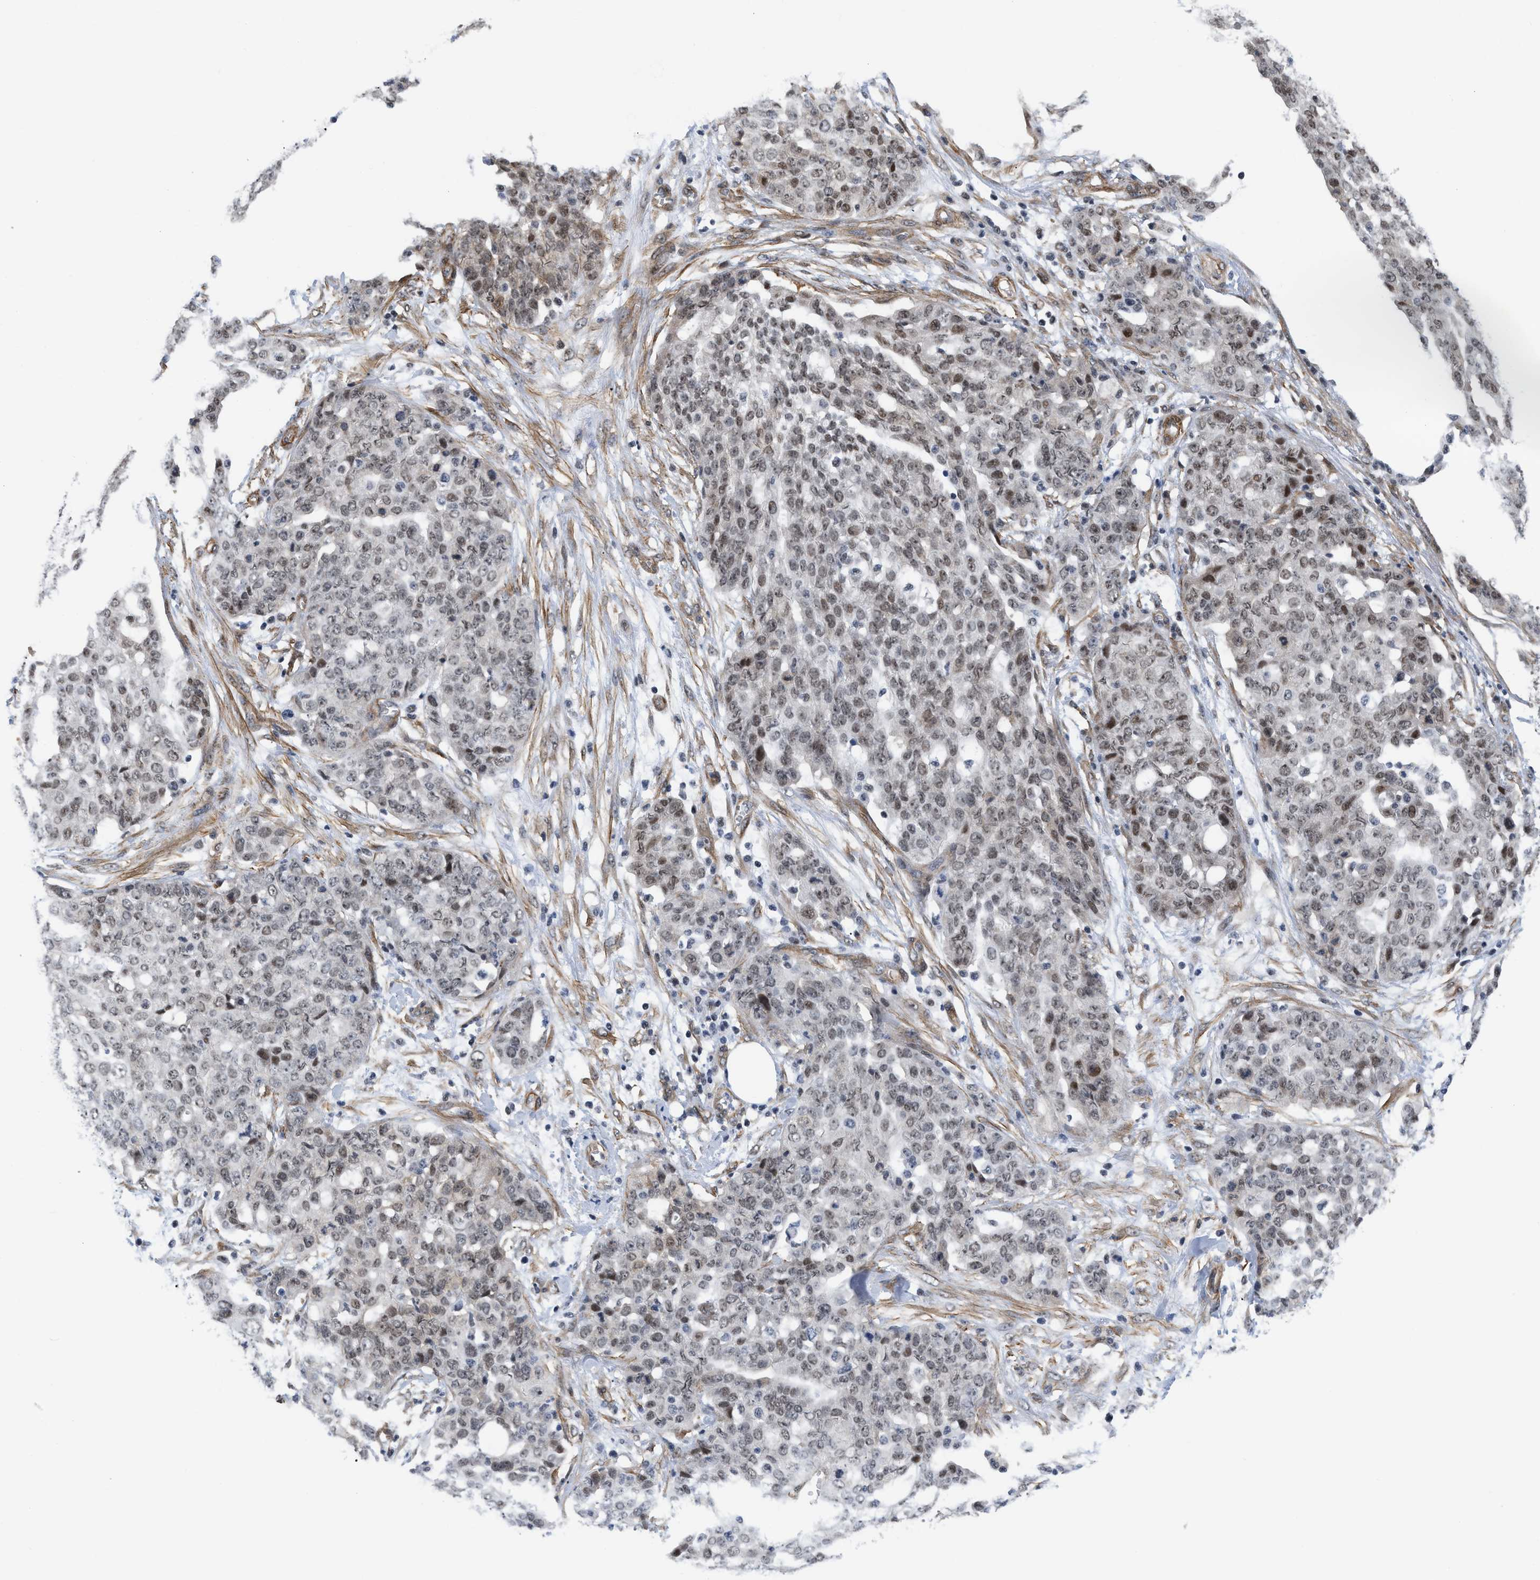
{"staining": {"intensity": "weak", "quantity": ">75%", "location": "nuclear"}, "tissue": "ovarian cancer", "cell_type": "Tumor cells", "image_type": "cancer", "snomed": [{"axis": "morphology", "description": "Cystadenocarcinoma, serous, NOS"}, {"axis": "topography", "description": "Soft tissue"}, {"axis": "topography", "description": "Ovary"}], "caption": "The photomicrograph demonstrates a brown stain indicating the presence of a protein in the nuclear of tumor cells in serous cystadenocarcinoma (ovarian).", "gene": "GPRASP2", "patient": {"sex": "female", "age": 57}}